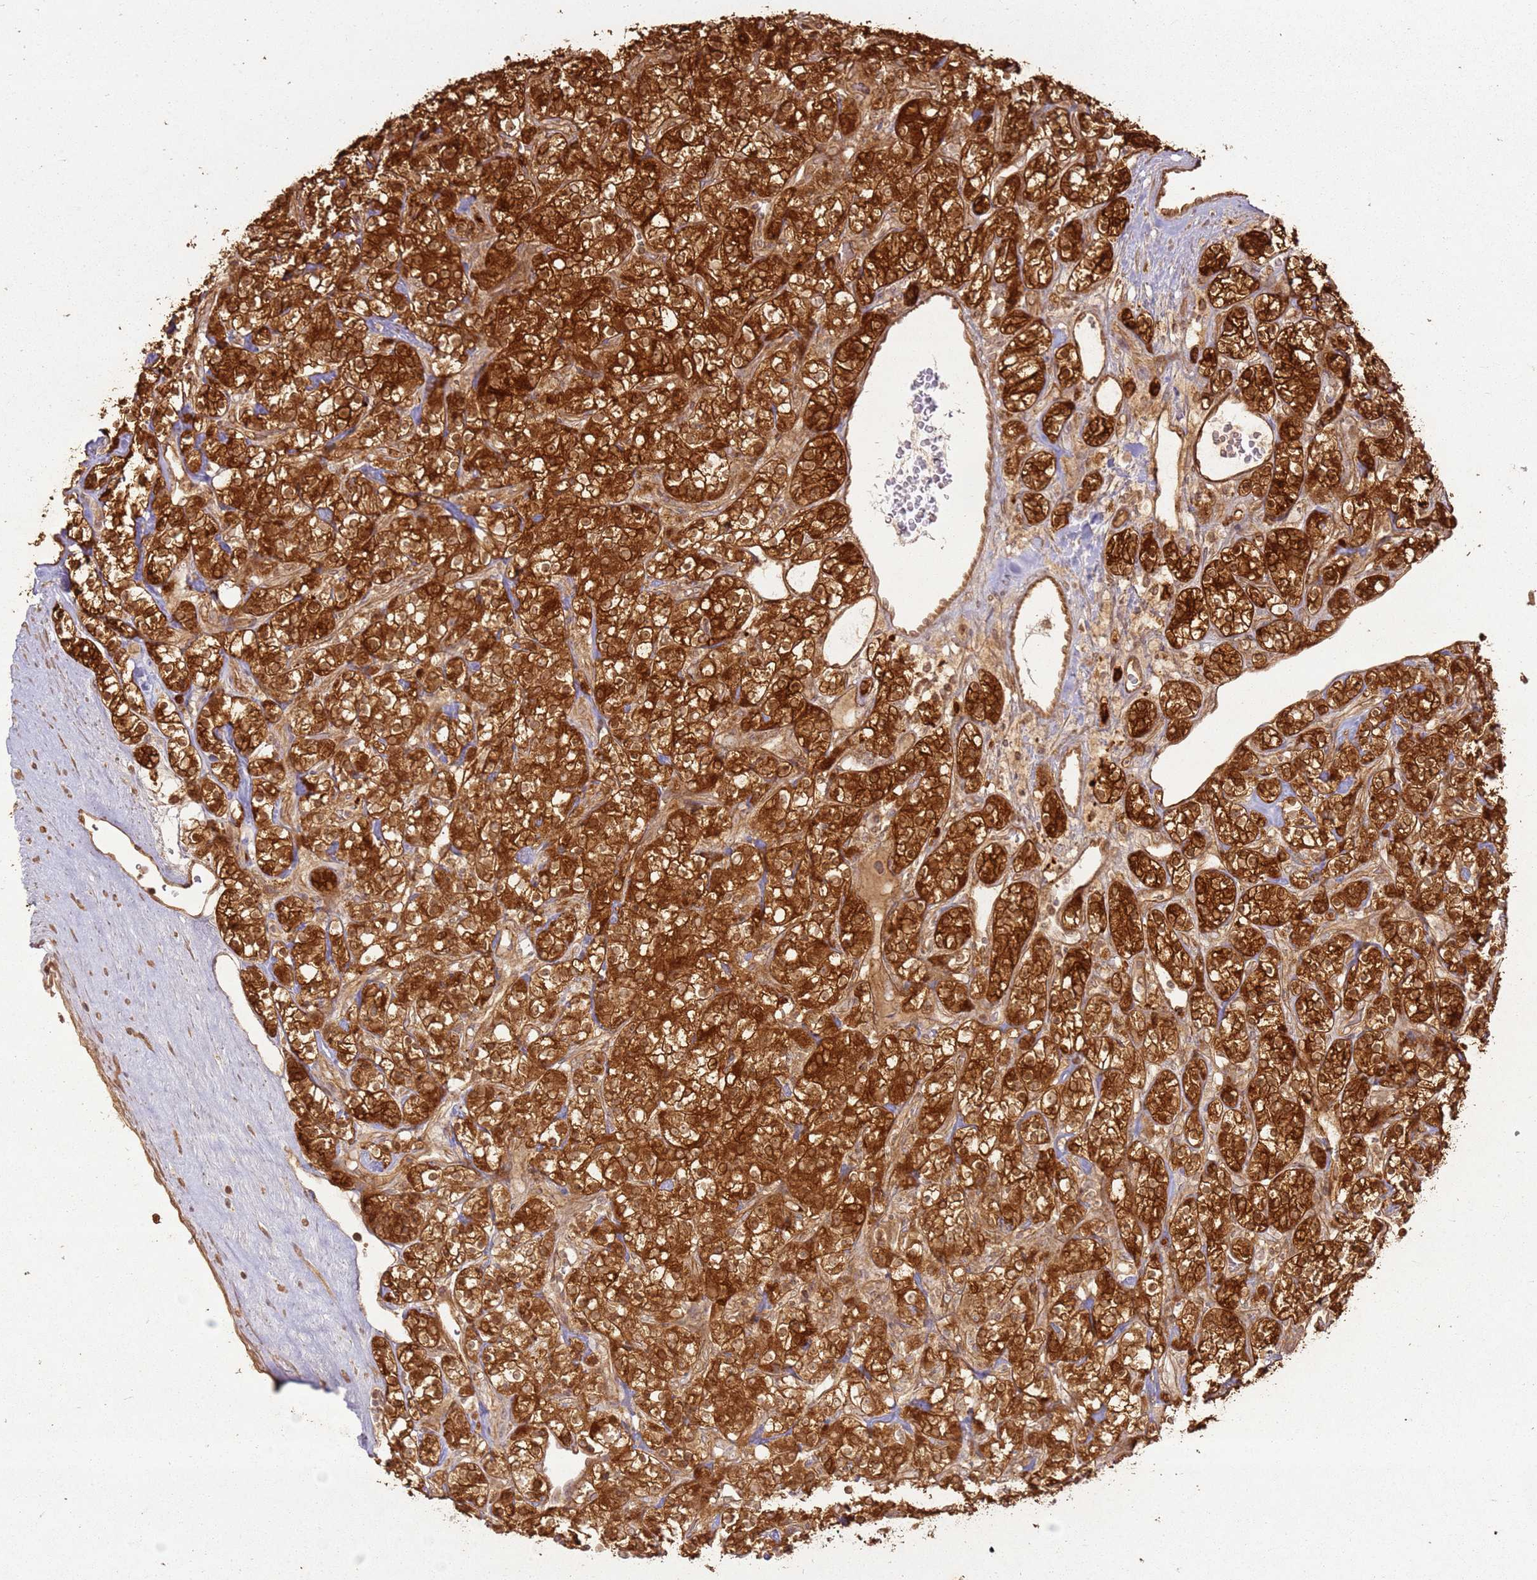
{"staining": {"intensity": "strong", "quantity": ">75%", "location": "cytoplasmic/membranous"}, "tissue": "renal cancer", "cell_type": "Tumor cells", "image_type": "cancer", "snomed": [{"axis": "morphology", "description": "Adenocarcinoma, NOS"}, {"axis": "topography", "description": "Kidney"}], "caption": "Immunohistochemical staining of renal adenocarcinoma shows strong cytoplasmic/membranous protein expression in about >75% of tumor cells.", "gene": "ZNF776", "patient": {"sex": "male", "age": 77}}